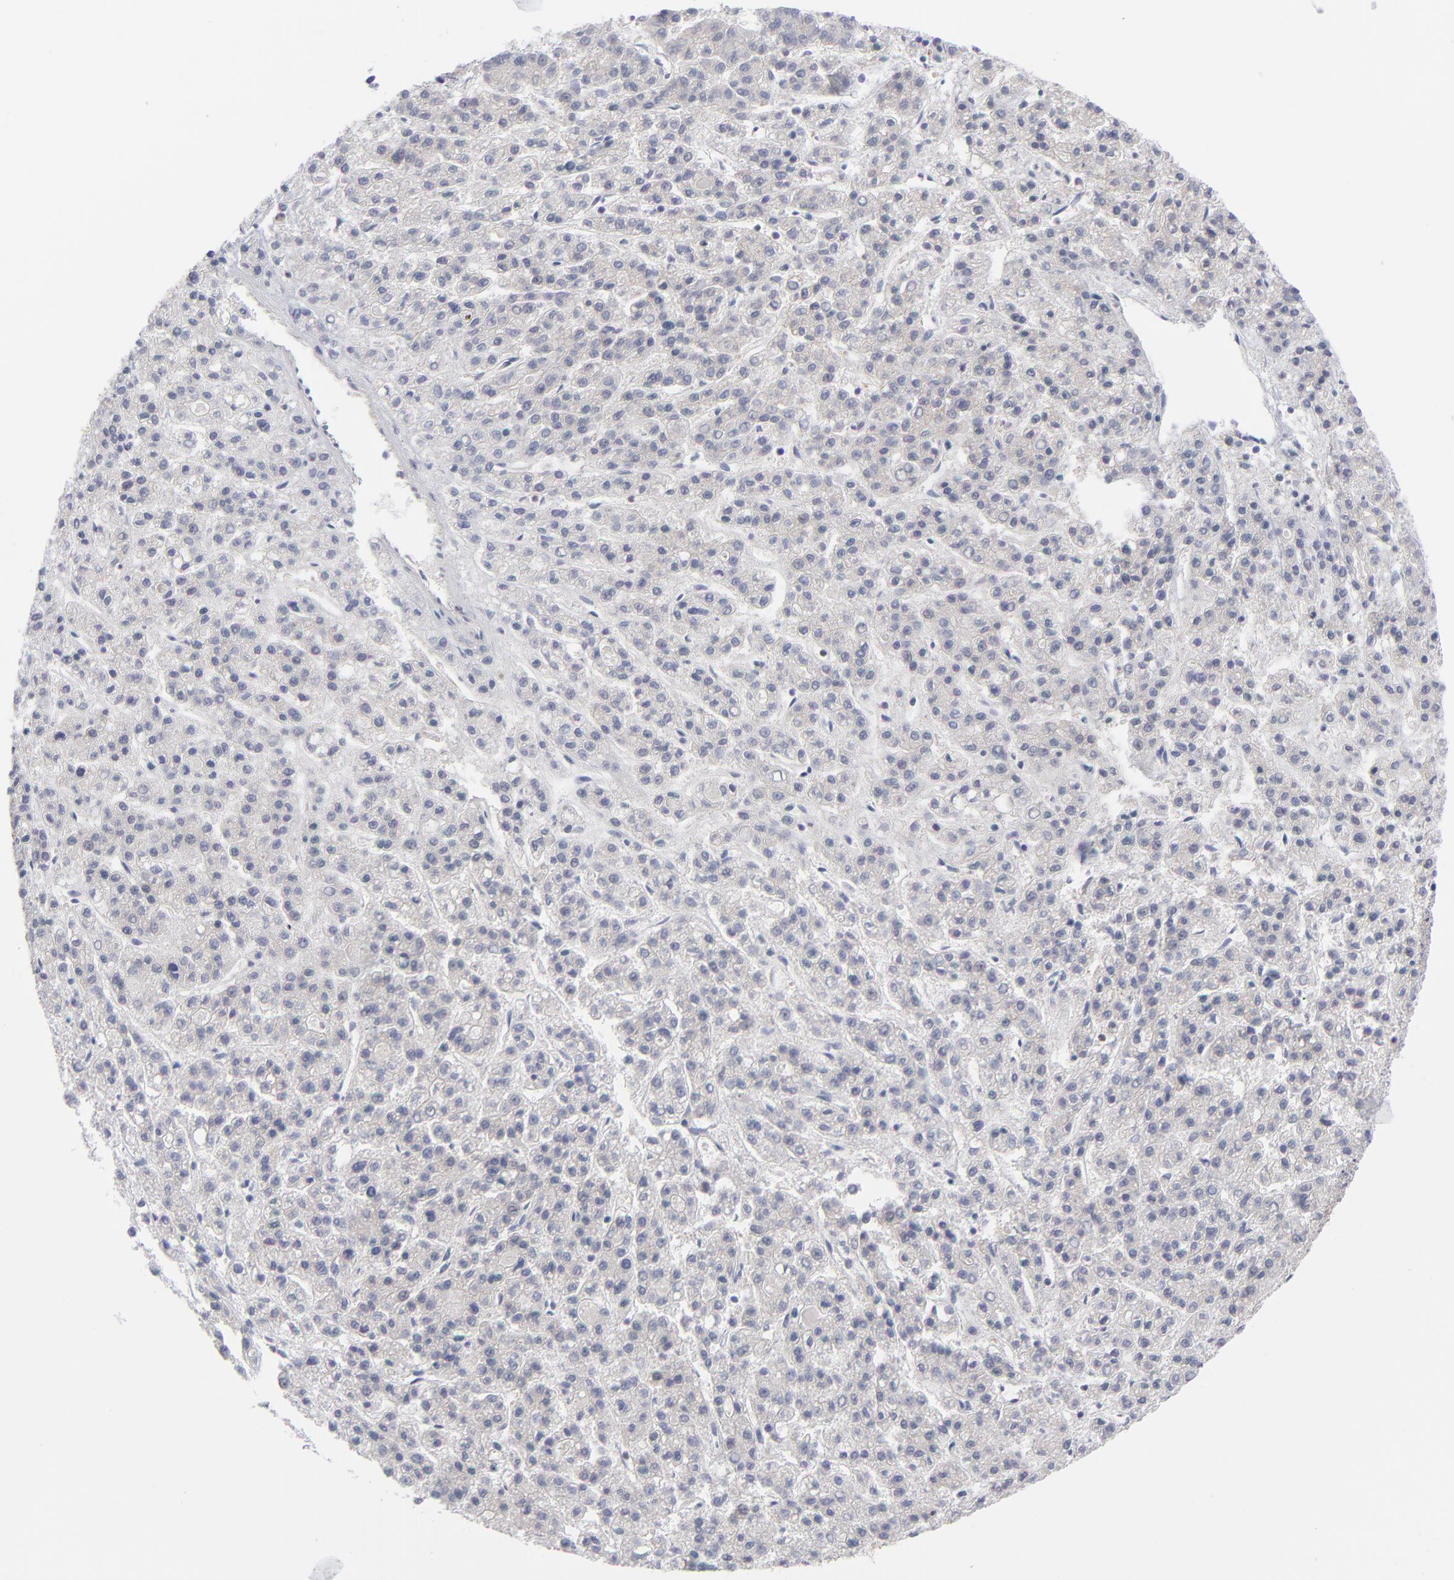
{"staining": {"intensity": "negative", "quantity": "none", "location": "none"}, "tissue": "liver cancer", "cell_type": "Tumor cells", "image_type": "cancer", "snomed": [{"axis": "morphology", "description": "Carcinoma, Hepatocellular, NOS"}, {"axis": "topography", "description": "Liver"}], "caption": "Protein analysis of liver cancer (hepatocellular carcinoma) reveals no significant staining in tumor cells.", "gene": "NFKBIA", "patient": {"sex": "male", "age": 70}}